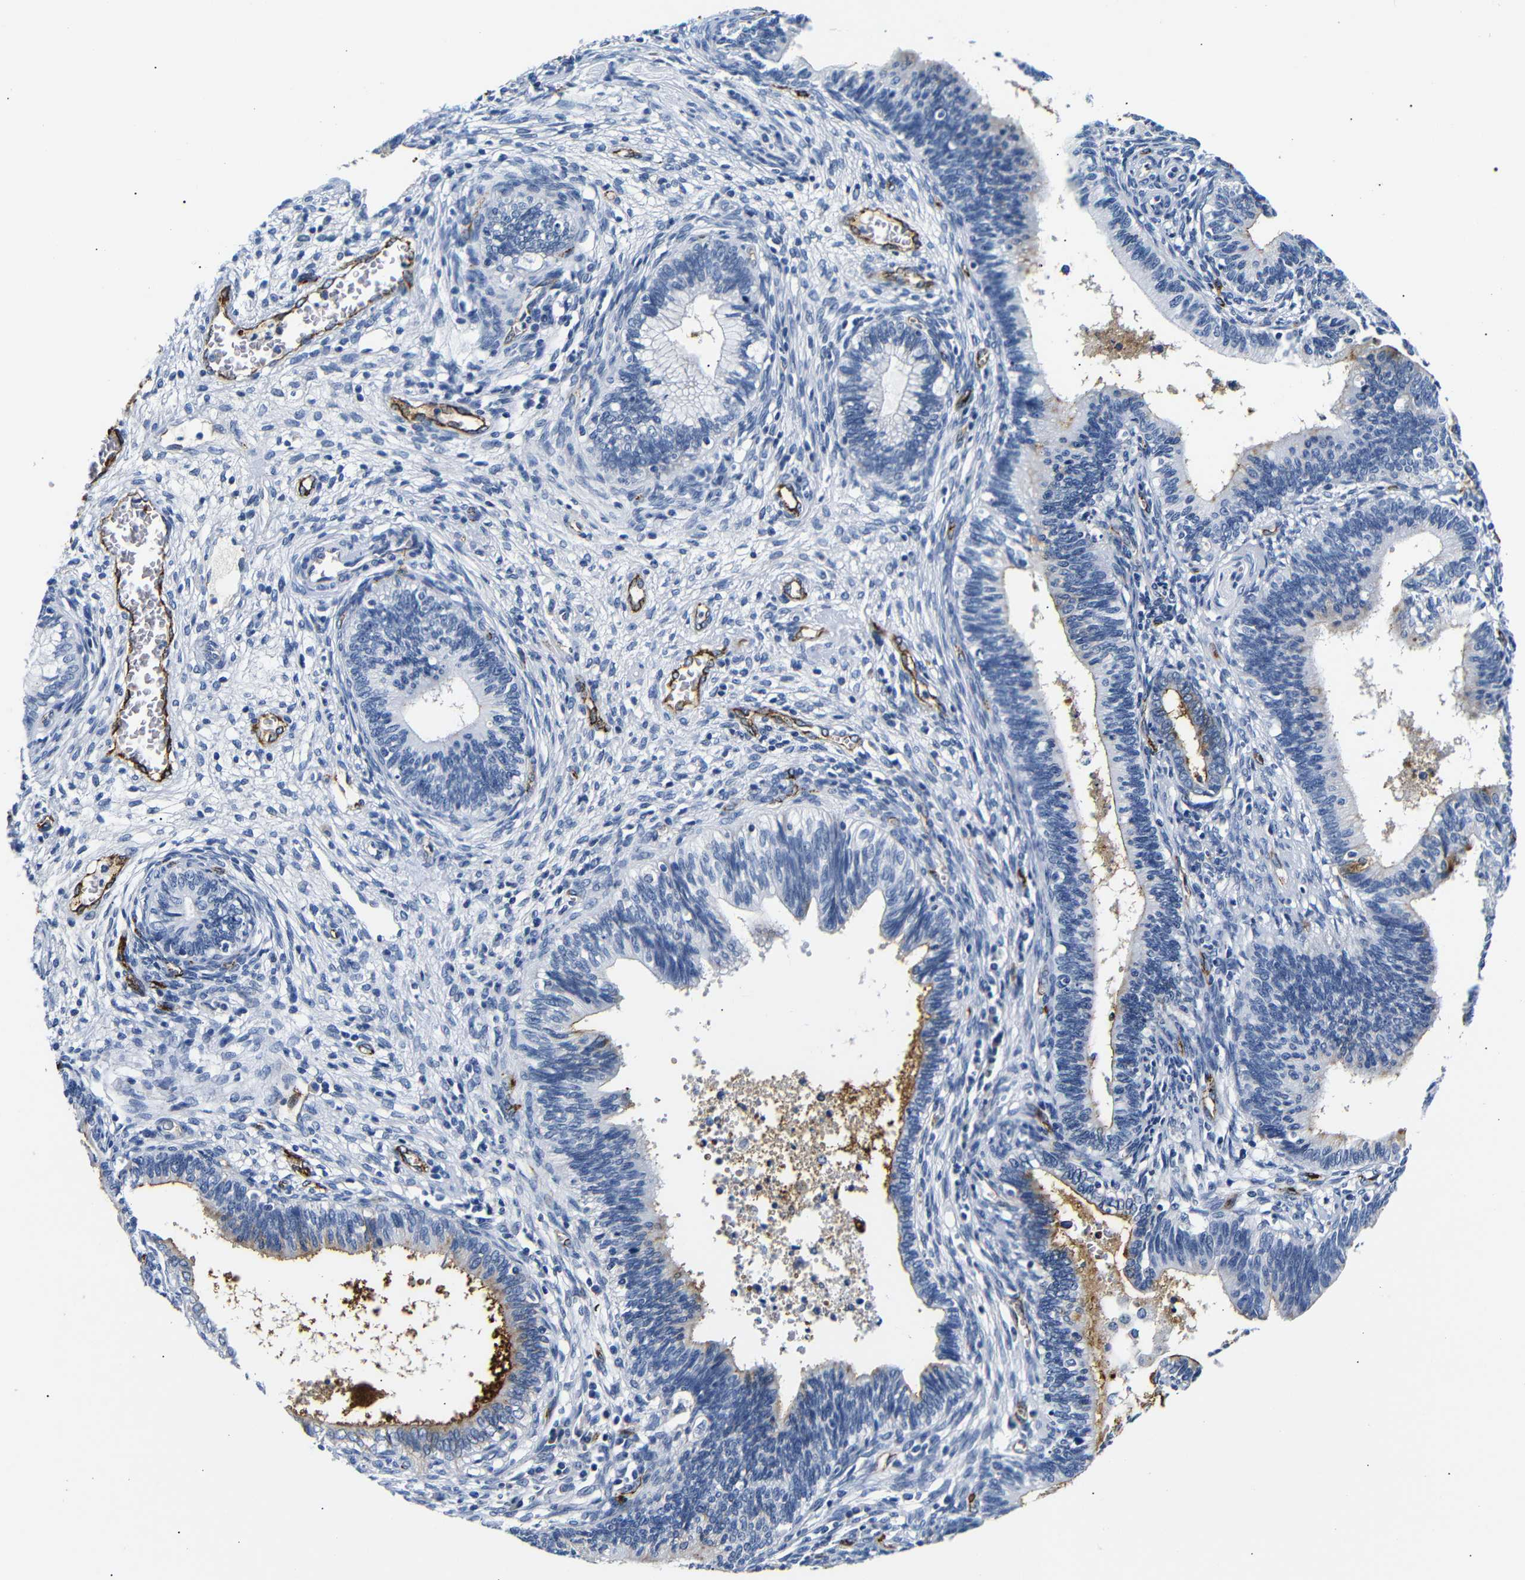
{"staining": {"intensity": "strong", "quantity": "25%-75%", "location": "cytoplasmic/membranous"}, "tissue": "cervical cancer", "cell_type": "Tumor cells", "image_type": "cancer", "snomed": [{"axis": "morphology", "description": "Adenocarcinoma, NOS"}, {"axis": "topography", "description": "Cervix"}], "caption": "This image reveals IHC staining of human cervical cancer (adenocarcinoma), with high strong cytoplasmic/membranous staining in approximately 25%-75% of tumor cells.", "gene": "MUC4", "patient": {"sex": "female", "age": 44}}